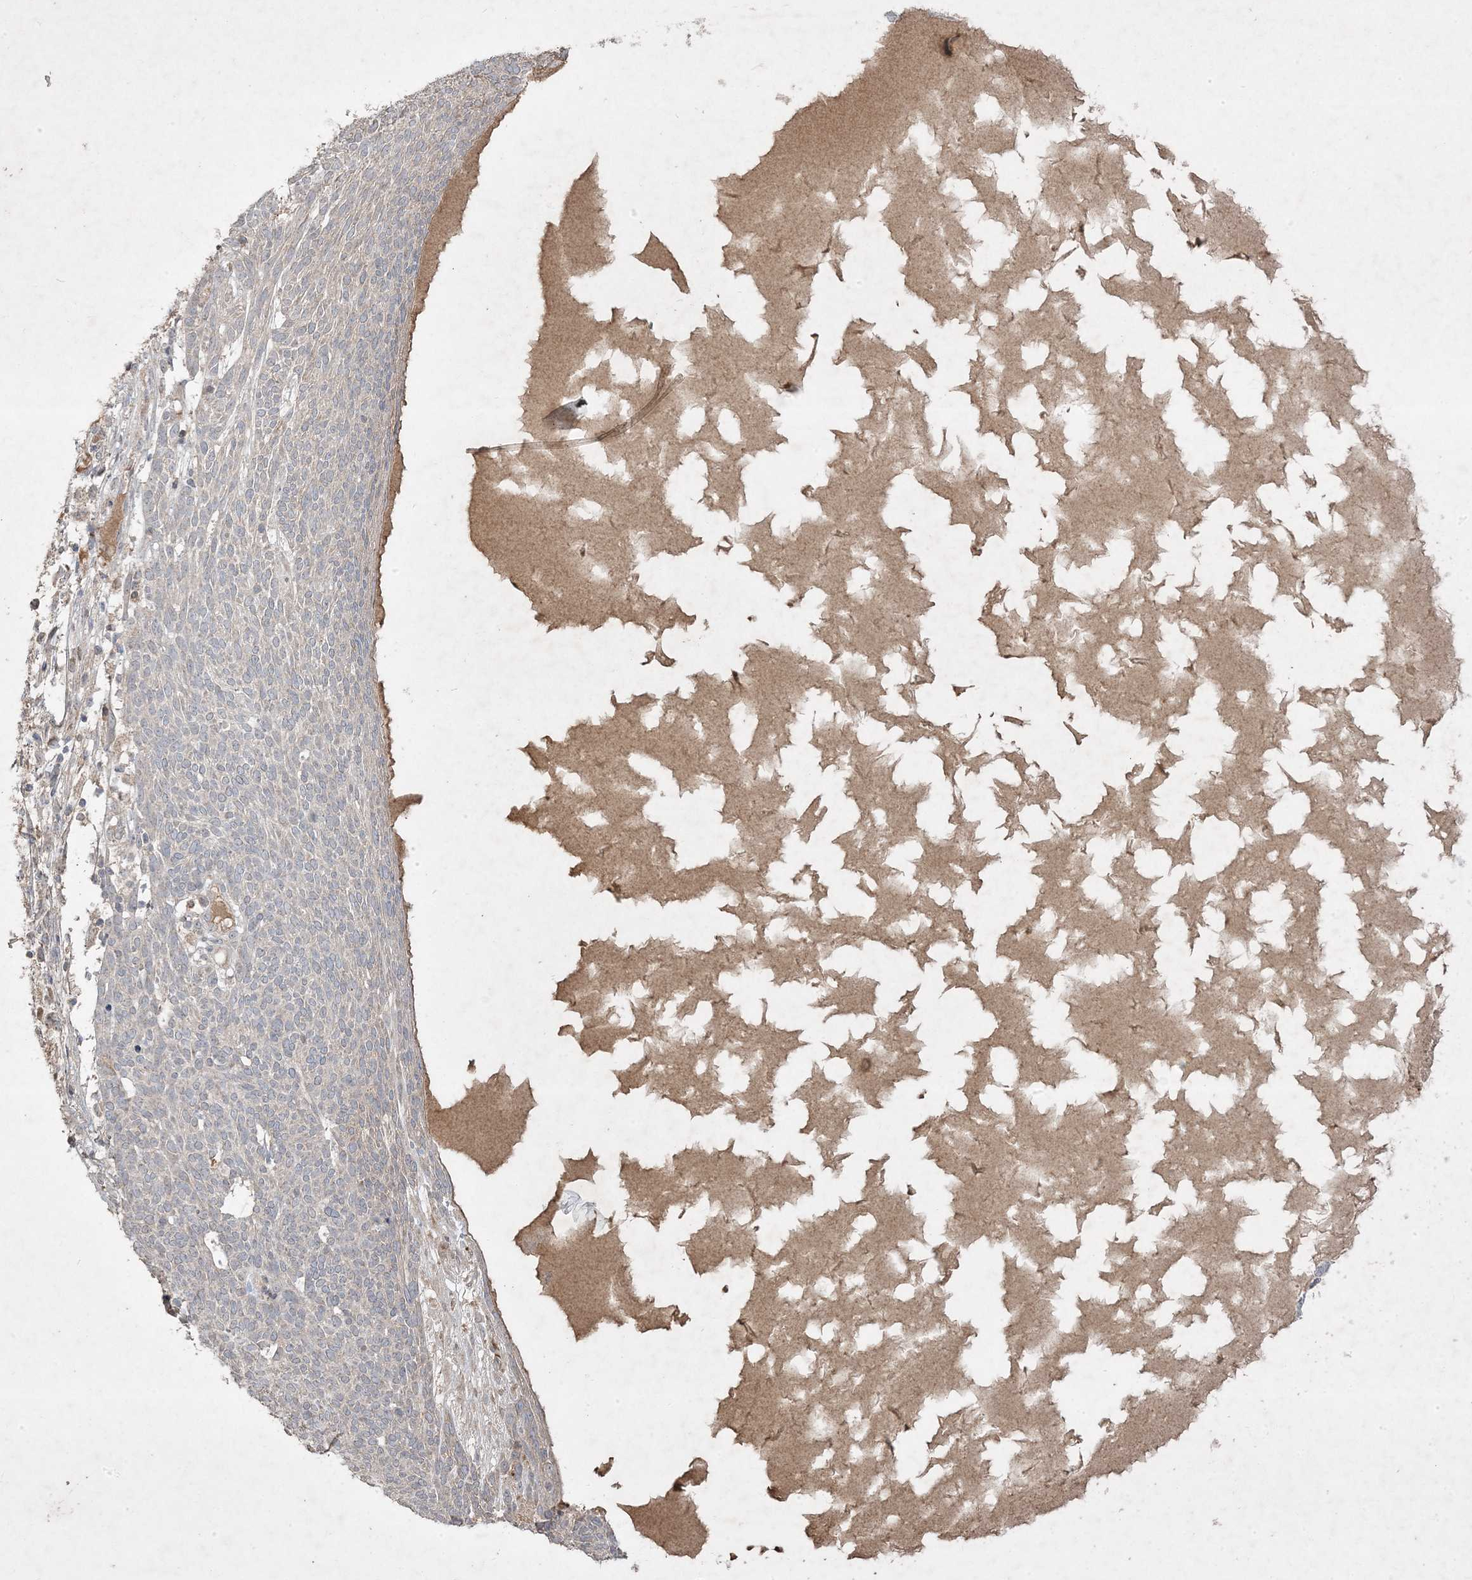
{"staining": {"intensity": "weak", "quantity": "<25%", "location": "cytoplasmic/membranous"}, "tissue": "skin cancer", "cell_type": "Tumor cells", "image_type": "cancer", "snomed": [{"axis": "morphology", "description": "Squamous cell carcinoma, NOS"}, {"axis": "topography", "description": "Skin"}], "caption": "Immunohistochemistry (IHC) of skin cancer (squamous cell carcinoma) exhibits no positivity in tumor cells.", "gene": "RGL4", "patient": {"sex": "female", "age": 90}}